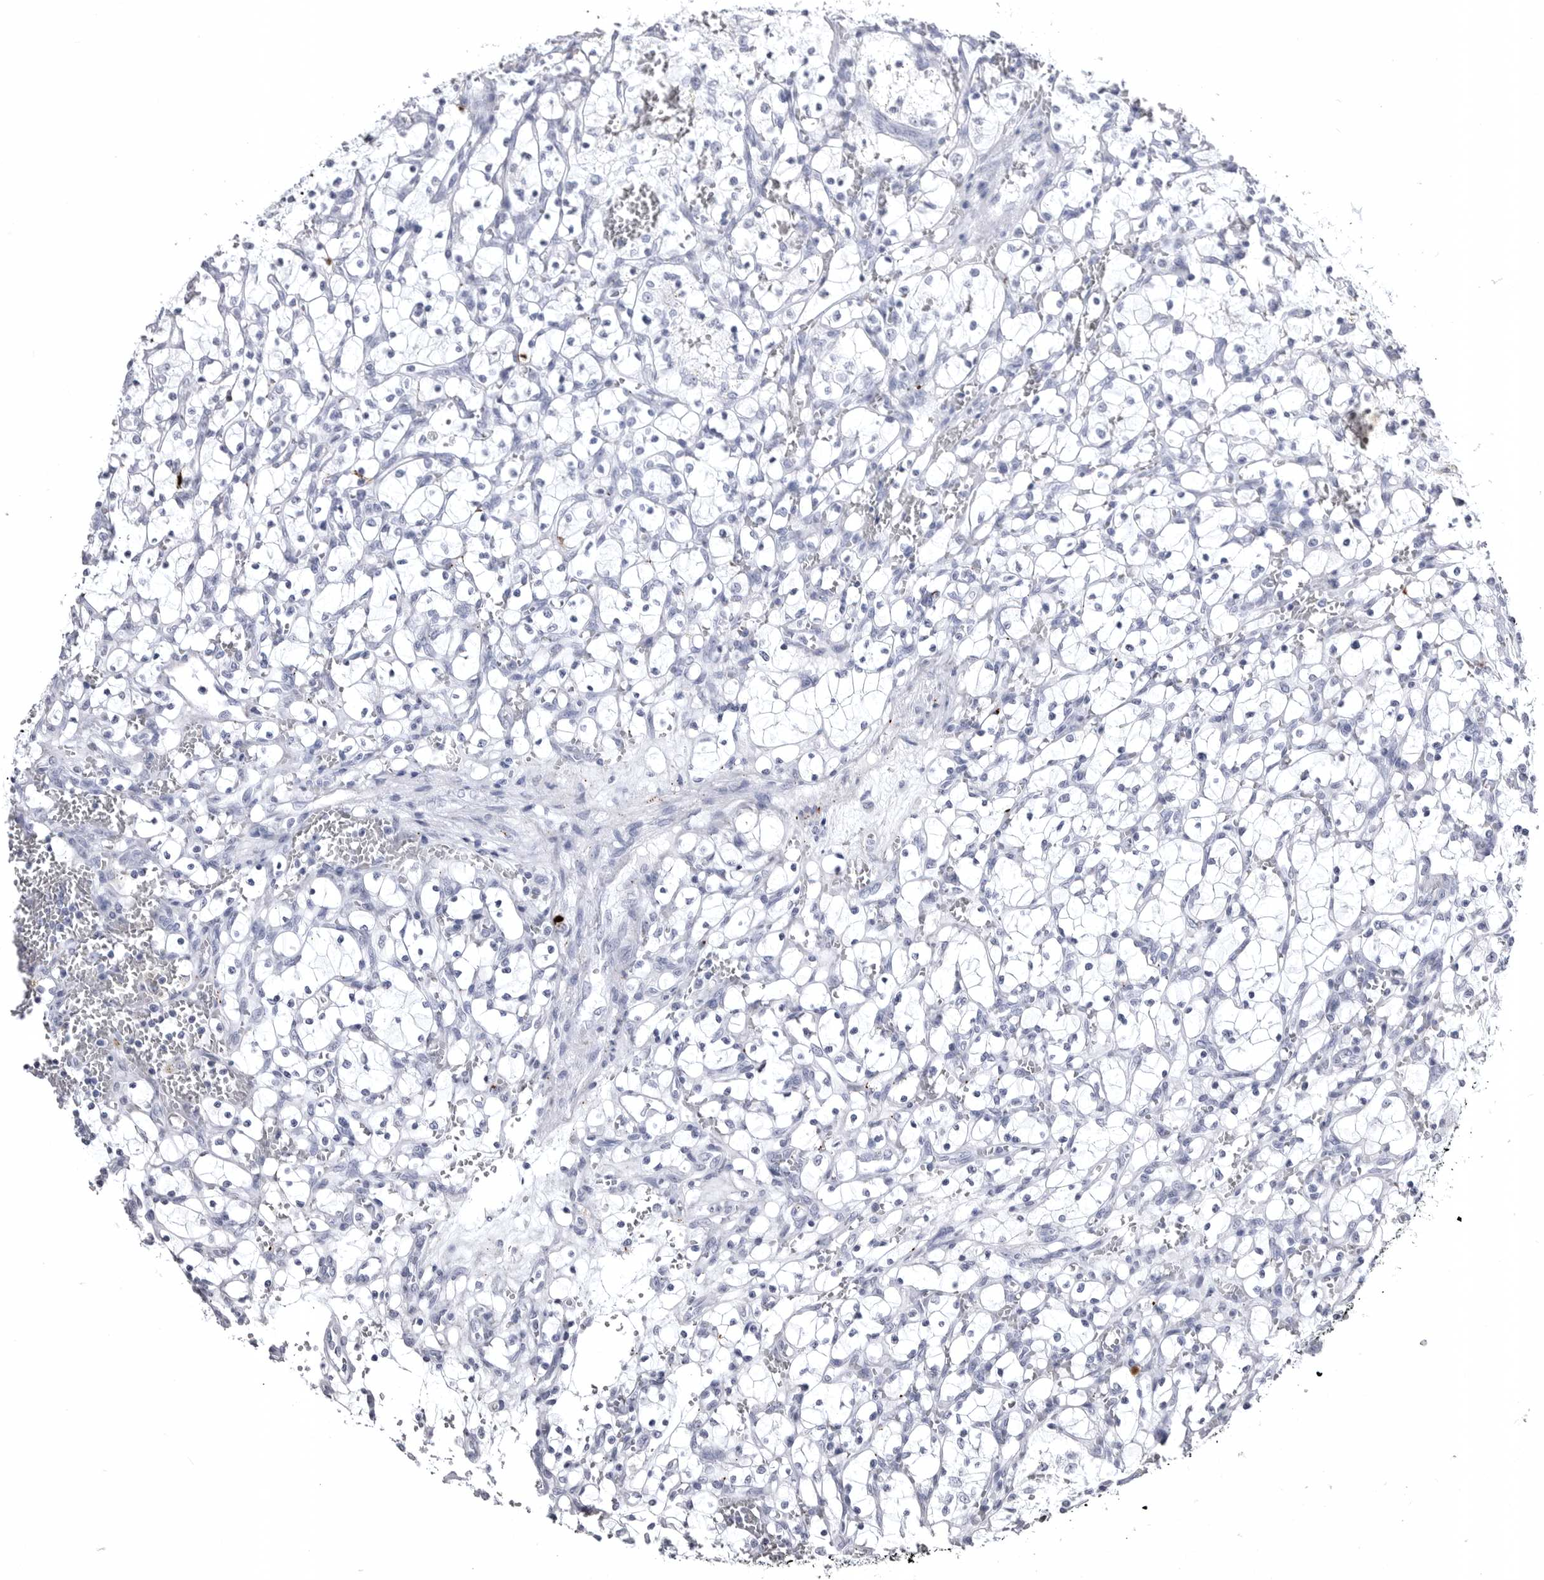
{"staining": {"intensity": "negative", "quantity": "none", "location": "none"}, "tissue": "renal cancer", "cell_type": "Tumor cells", "image_type": "cancer", "snomed": [{"axis": "morphology", "description": "Adenocarcinoma, NOS"}, {"axis": "topography", "description": "Kidney"}], "caption": "There is no significant staining in tumor cells of renal cancer (adenocarcinoma).", "gene": "COL26A1", "patient": {"sex": "female", "age": 69}}